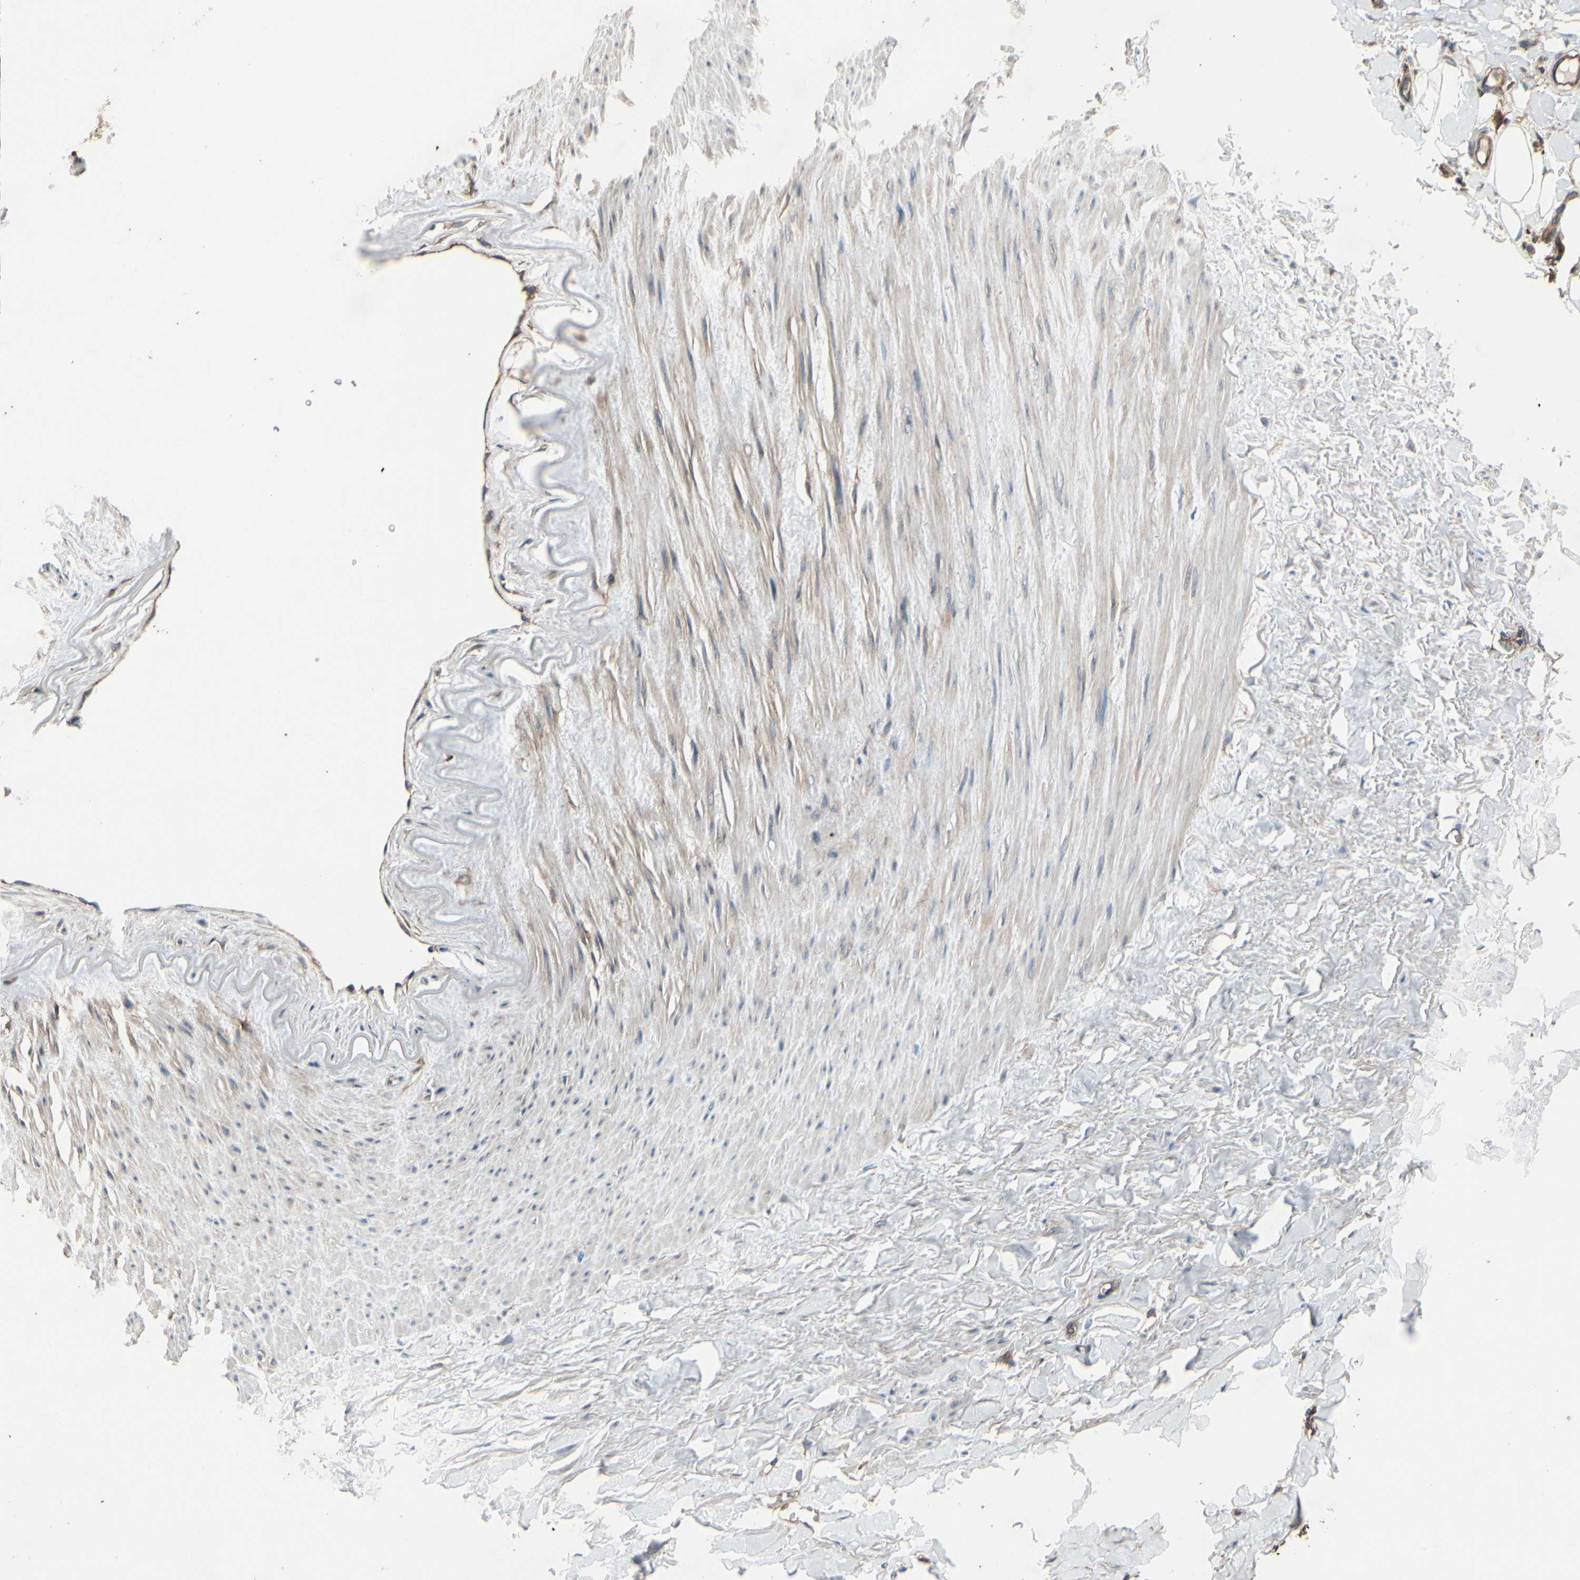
{"staining": {"intensity": "moderate", "quantity": "<25%", "location": "cytoplasmic/membranous"}, "tissue": "adipose tissue", "cell_type": "Adipocytes", "image_type": "normal", "snomed": [{"axis": "morphology", "description": "Normal tissue, NOS"}, {"axis": "topography", "description": "Adipose tissue"}, {"axis": "topography", "description": "Peripheral nerve tissue"}], "caption": "Normal adipose tissue displays moderate cytoplasmic/membranous expression in about <25% of adipocytes, visualized by immunohistochemistry.", "gene": "CTTNBP2", "patient": {"sex": "male", "age": 52}}